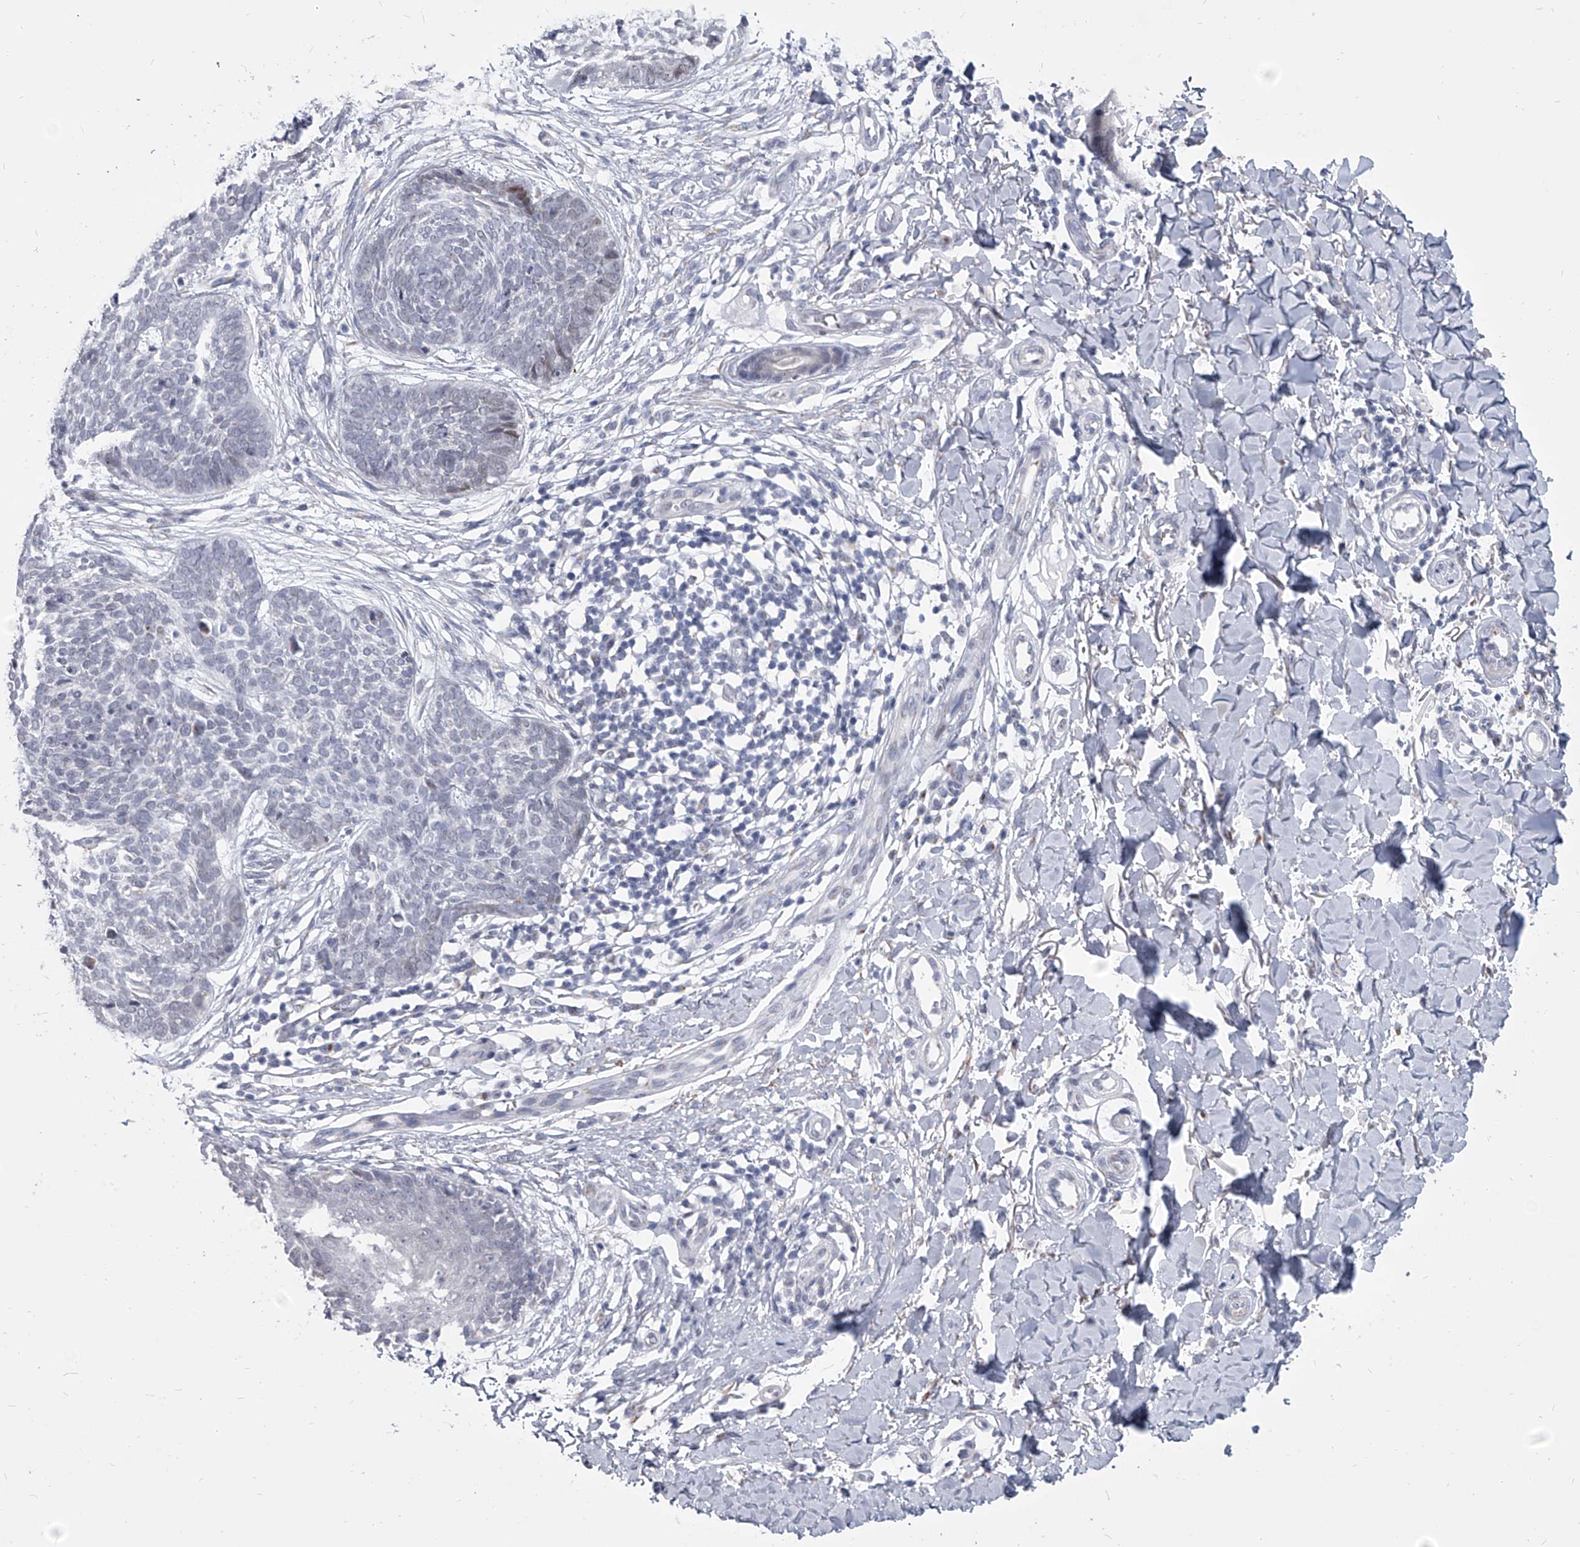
{"staining": {"intensity": "negative", "quantity": "none", "location": "none"}, "tissue": "skin cancer", "cell_type": "Tumor cells", "image_type": "cancer", "snomed": [{"axis": "morphology", "description": "Basal cell carcinoma"}, {"axis": "topography", "description": "Skin"}], "caption": "Immunohistochemistry of human skin cancer (basal cell carcinoma) exhibits no positivity in tumor cells.", "gene": "EVA1C", "patient": {"sex": "female", "age": 64}}